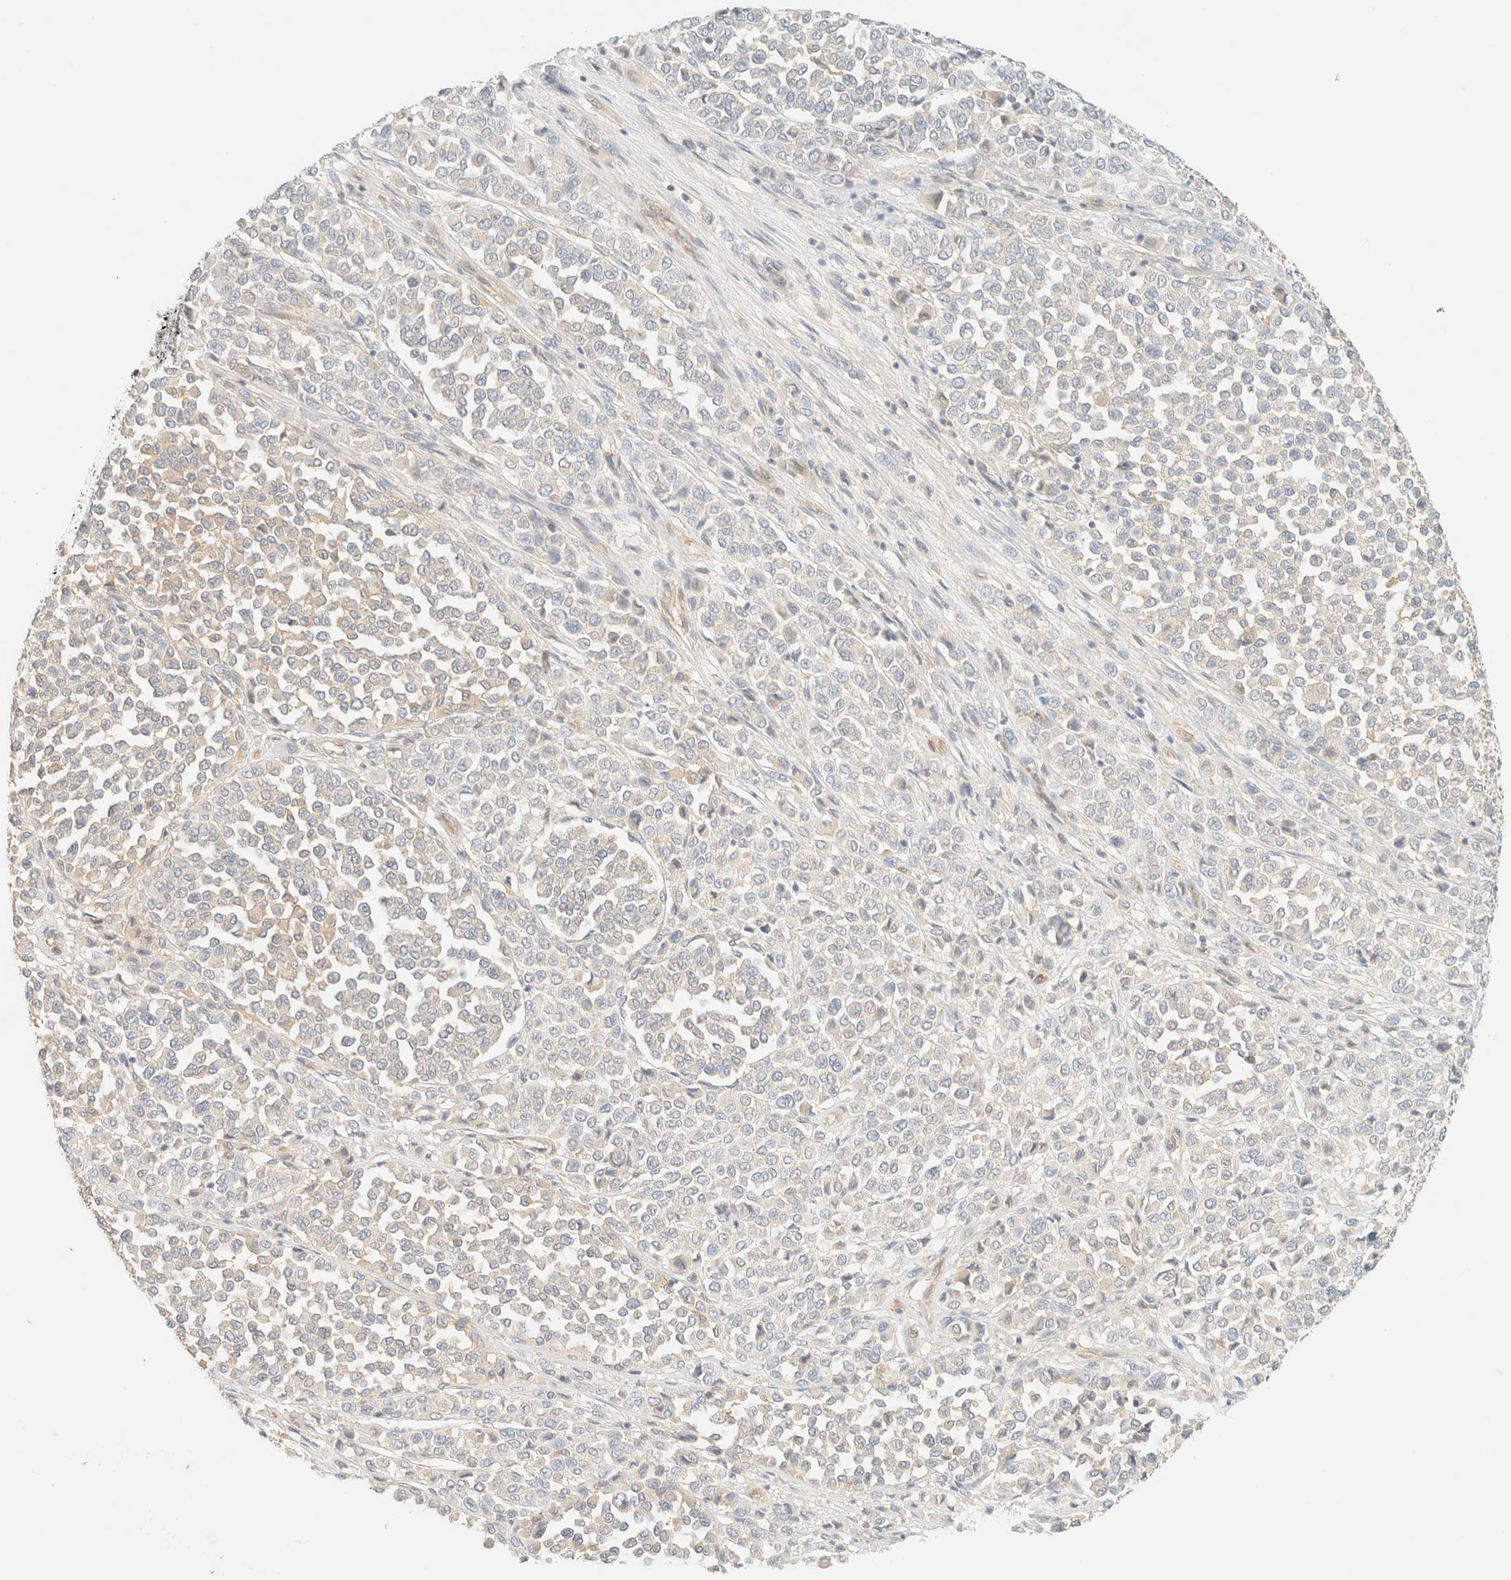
{"staining": {"intensity": "negative", "quantity": "none", "location": "none"}, "tissue": "melanoma", "cell_type": "Tumor cells", "image_type": "cancer", "snomed": [{"axis": "morphology", "description": "Malignant melanoma, Metastatic site"}, {"axis": "topography", "description": "Pancreas"}], "caption": "There is no significant staining in tumor cells of melanoma.", "gene": "FHOD1", "patient": {"sex": "female", "age": 30}}